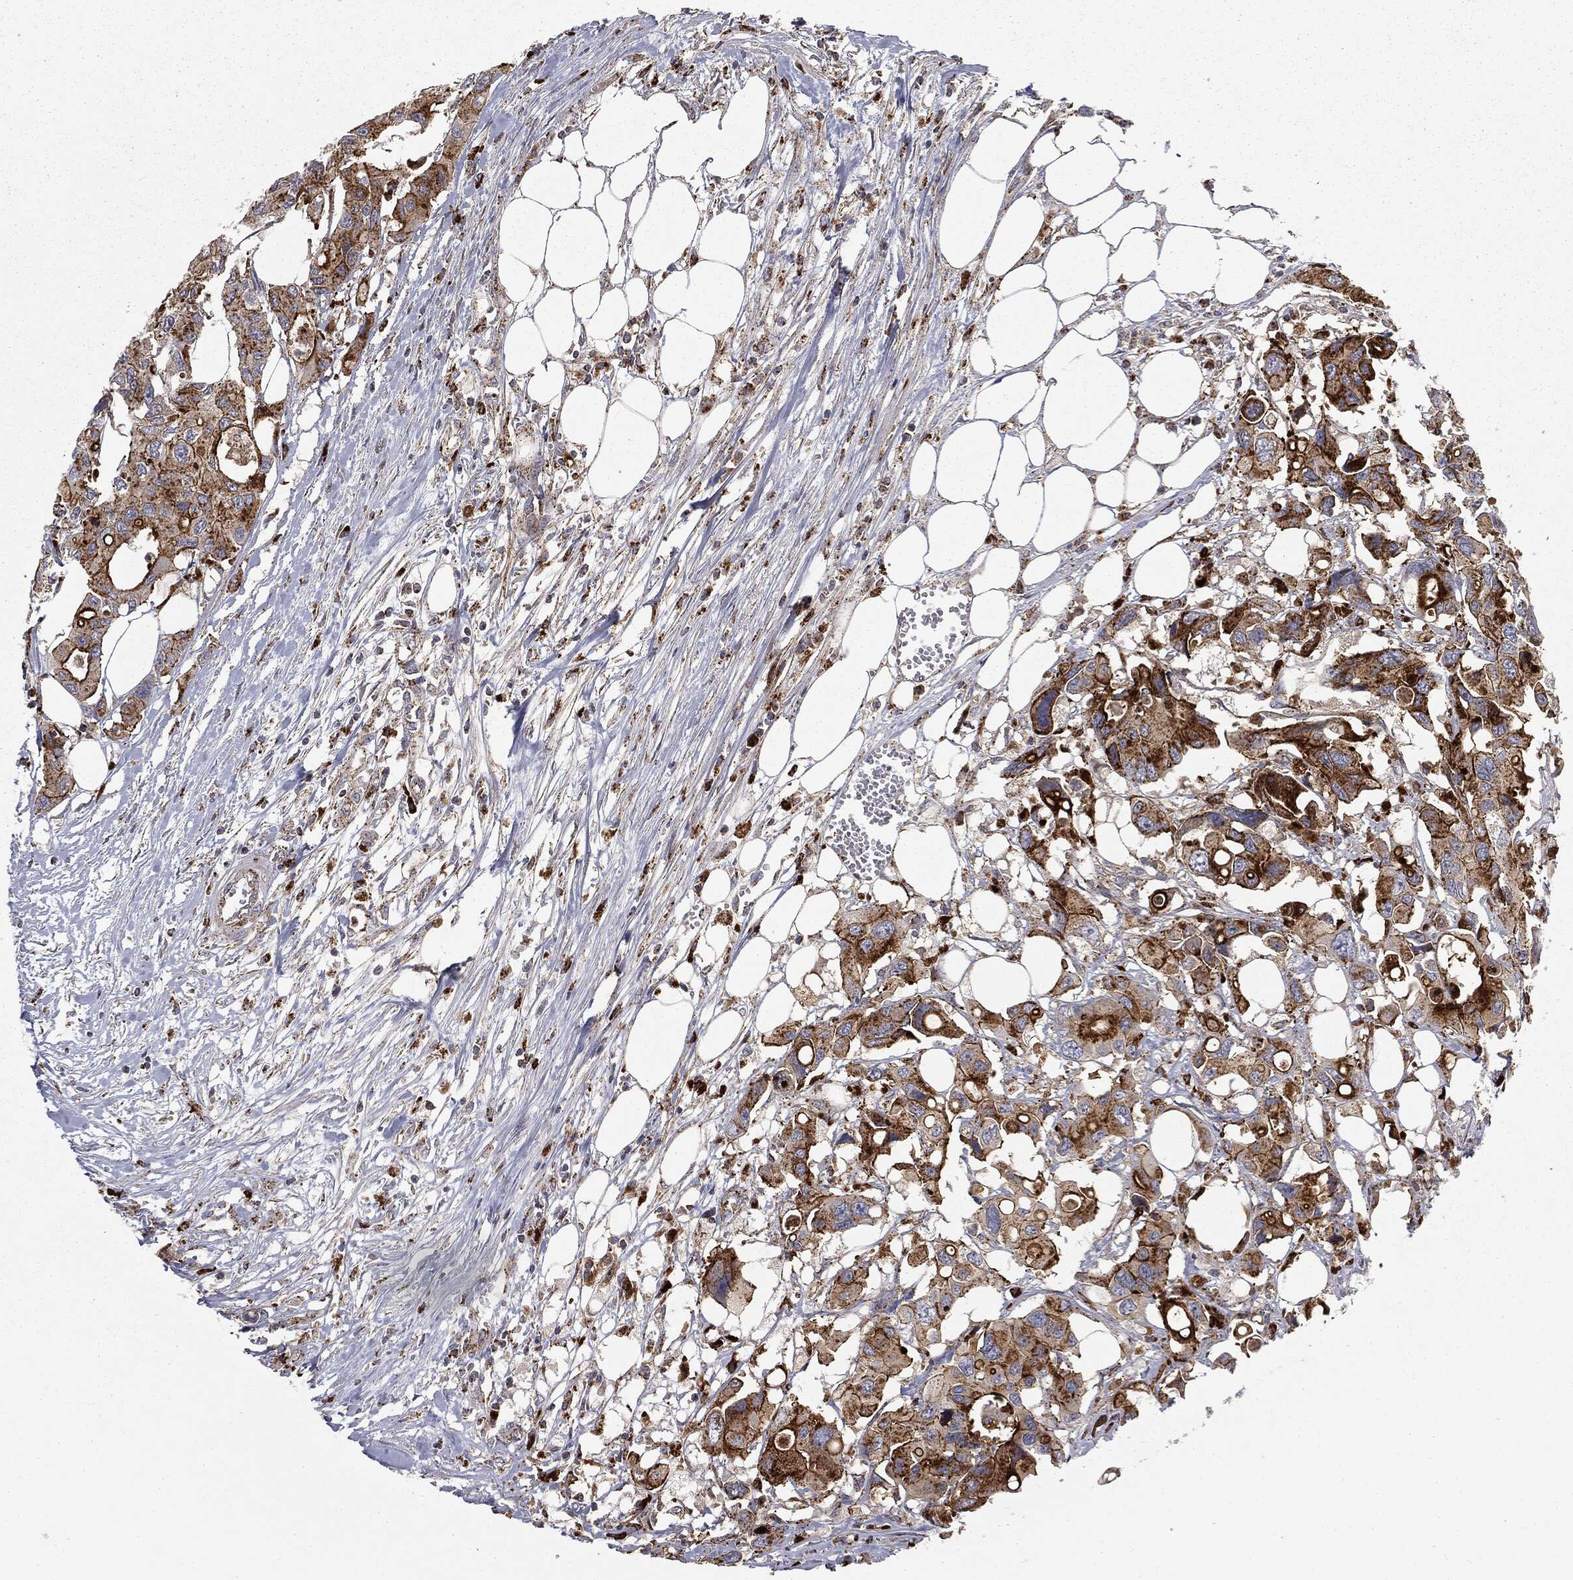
{"staining": {"intensity": "strong", "quantity": ">75%", "location": "cytoplasmic/membranous"}, "tissue": "colorectal cancer", "cell_type": "Tumor cells", "image_type": "cancer", "snomed": [{"axis": "morphology", "description": "Adenocarcinoma, NOS"}, {"axis": "topography", "description": "Colon"}], "caption": "DAB (3,3'-diaminobenzidine) immunohistochemical staining of colorectal cancer (adenocarcinoma) shows strong cytoplasmic/membranous protein staining in approximately >75% of tumor cells. The staining was performed using DAB to visualize the protein expression in brown, while the nuclei were stained in blue with hematoxylin (Magnification: 20x).", "gene": "CTSA", "patient": {"sex": "male", "age": 77}}